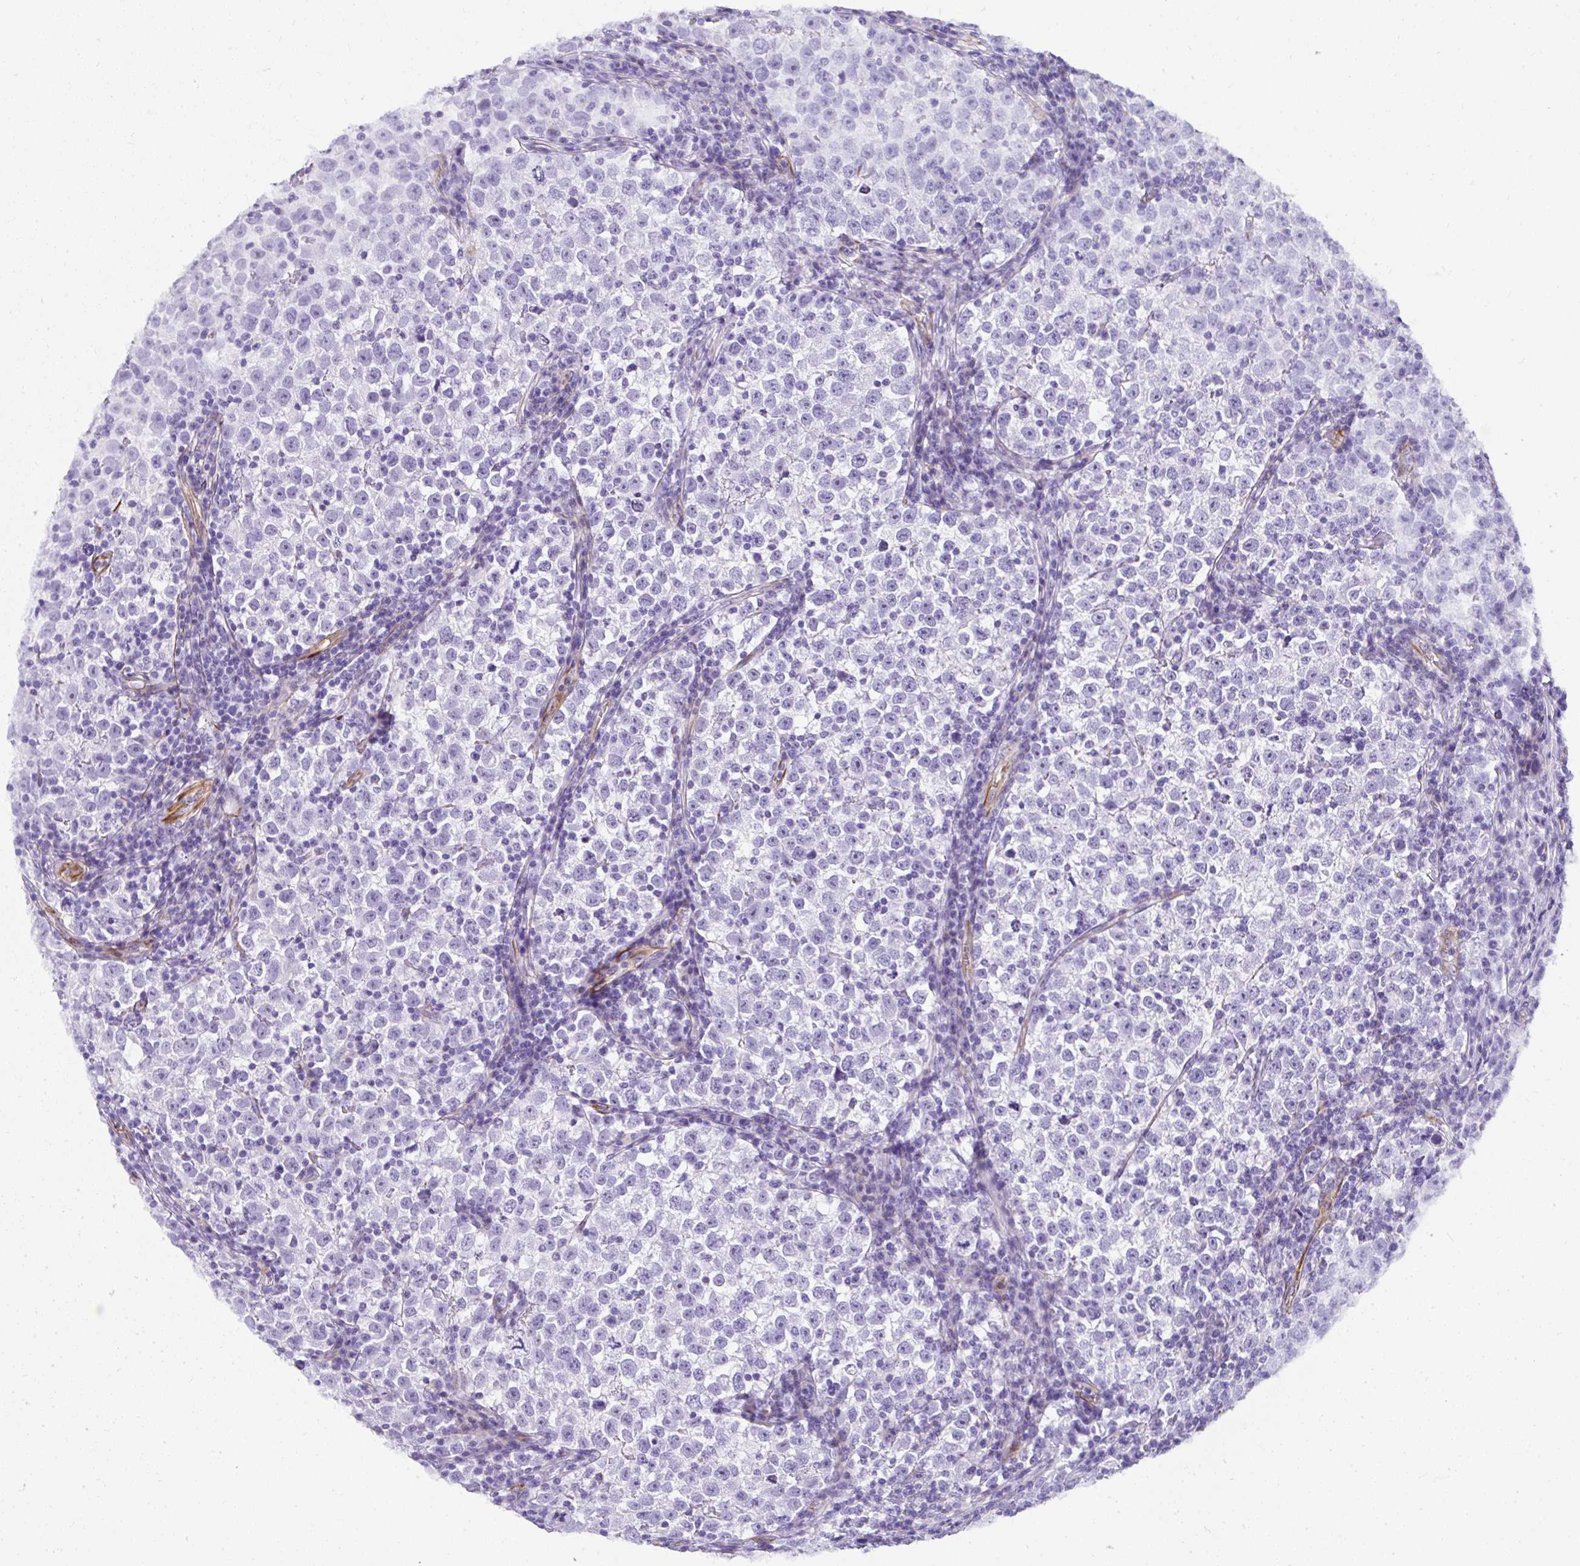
{"staining": {"intensity": "negative", "quantity": "none", "location": "none"}, "tissue": "testis cancer", "cell_type": "Tumor cells", "image_type": "cancer", "snomed": [{"axis": "morphology", "description": "Normal tissue, NOS"}, {"axis": "morphology", "description": "Seminoma, NOS"}, {"axis": "topography", "description": "Testis"}], "caption": "Photomicrograph shows no significant protein expression in tumor cells of testis seminoma. Brightfield microscopy of immunohistochemistry stained with DAB (3,3'-diaminobenzidine) (brown) and hematoxylin (blue), captured at high magnification.", "gene": "DEPDC5", "patient": {"sex": "male", "age": 43}}